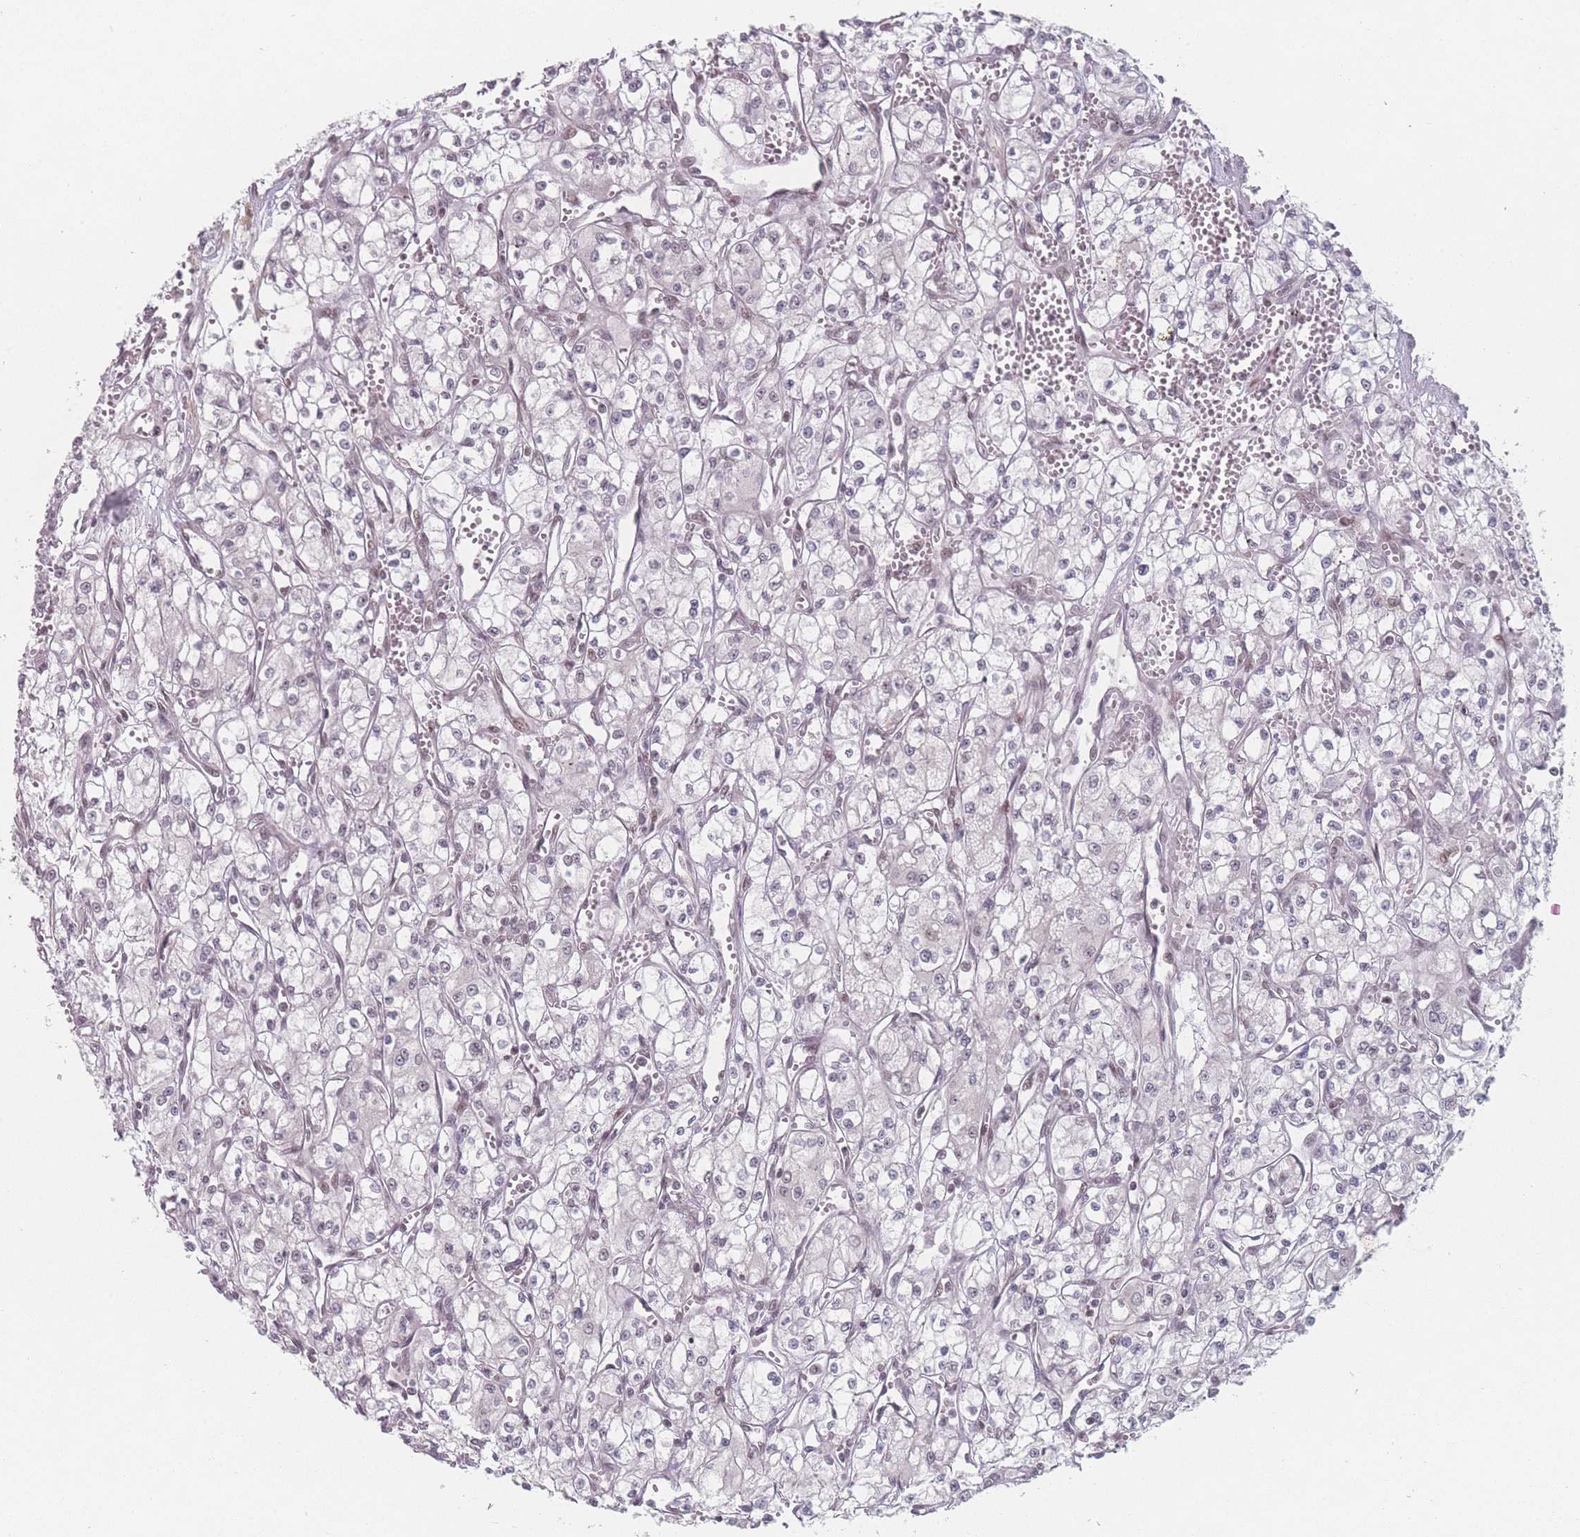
{"staining": {"intensity": "negative", "quantity": "none", "location": "none"}, "tissue": "renal cancer", "cell_type": "Tumor cells", "image_type": "cancer", "snomed": [{"axis": "morphology", "description": "Adenocarcinoma, NOS"}, {"axis": "topography", "description": "Kidney"}], "caption": "IHC image of human renal adenocarcinoma stained for a protein (brown), which shows no expression in tumor cells.", "gene": "ZC3H14", "patient": {"sex": "male", "age": 59}}